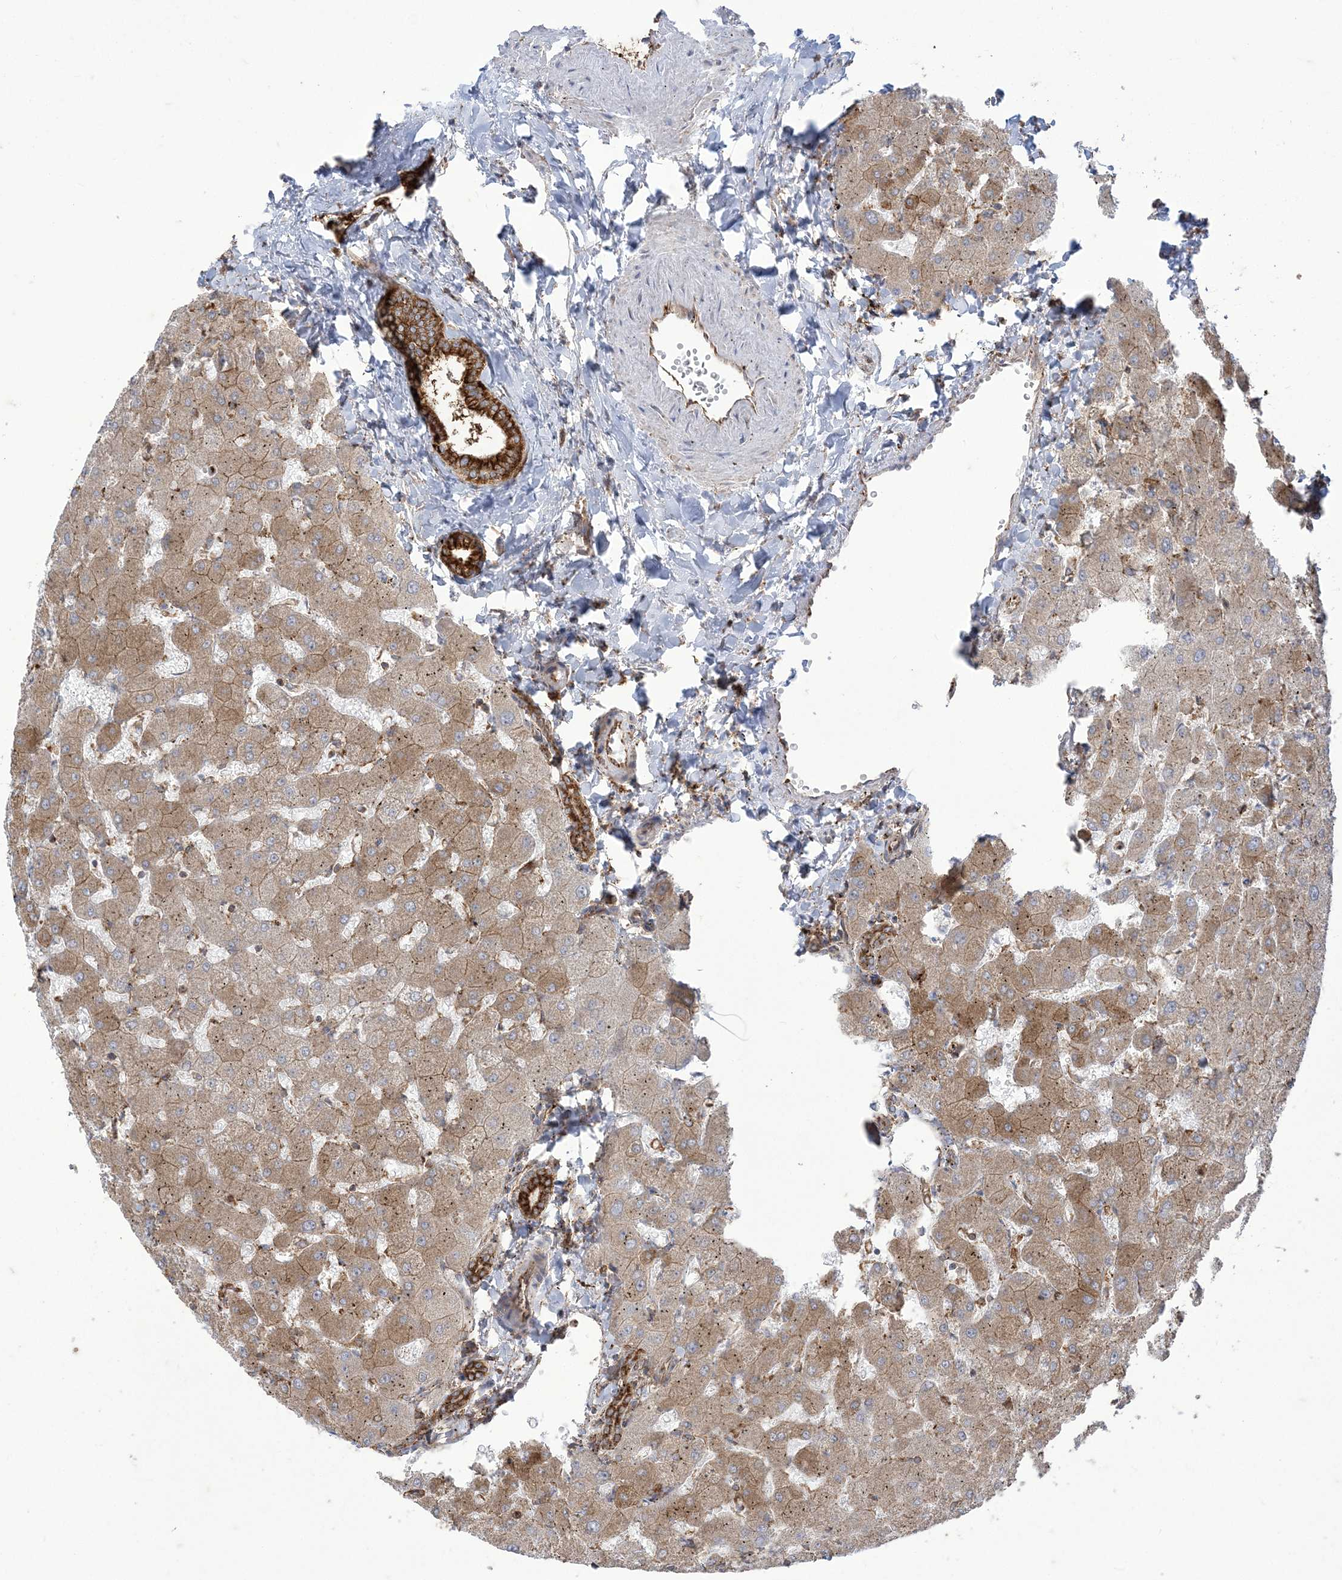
{"staining": {"intensity": "strong", "quantity": ">75%", "location": "cytoplasmic/membranous"}, "tissue": "liver", "cell_type": "Cholangiocytes", "image_type": "normal", "snomed": [{"axis": "morphology", "description": "Normal tissue, NOS"}, {"axis": "topography", "description": "Liver"}], "caption": "Human liver stained for a protein (brown) reveals strong cytoplasmic/membranous positive positivity in approximately >75% of cholangiocytes.", "gene": "DERL3", "patient": {"sex": "female", "age": 63}}